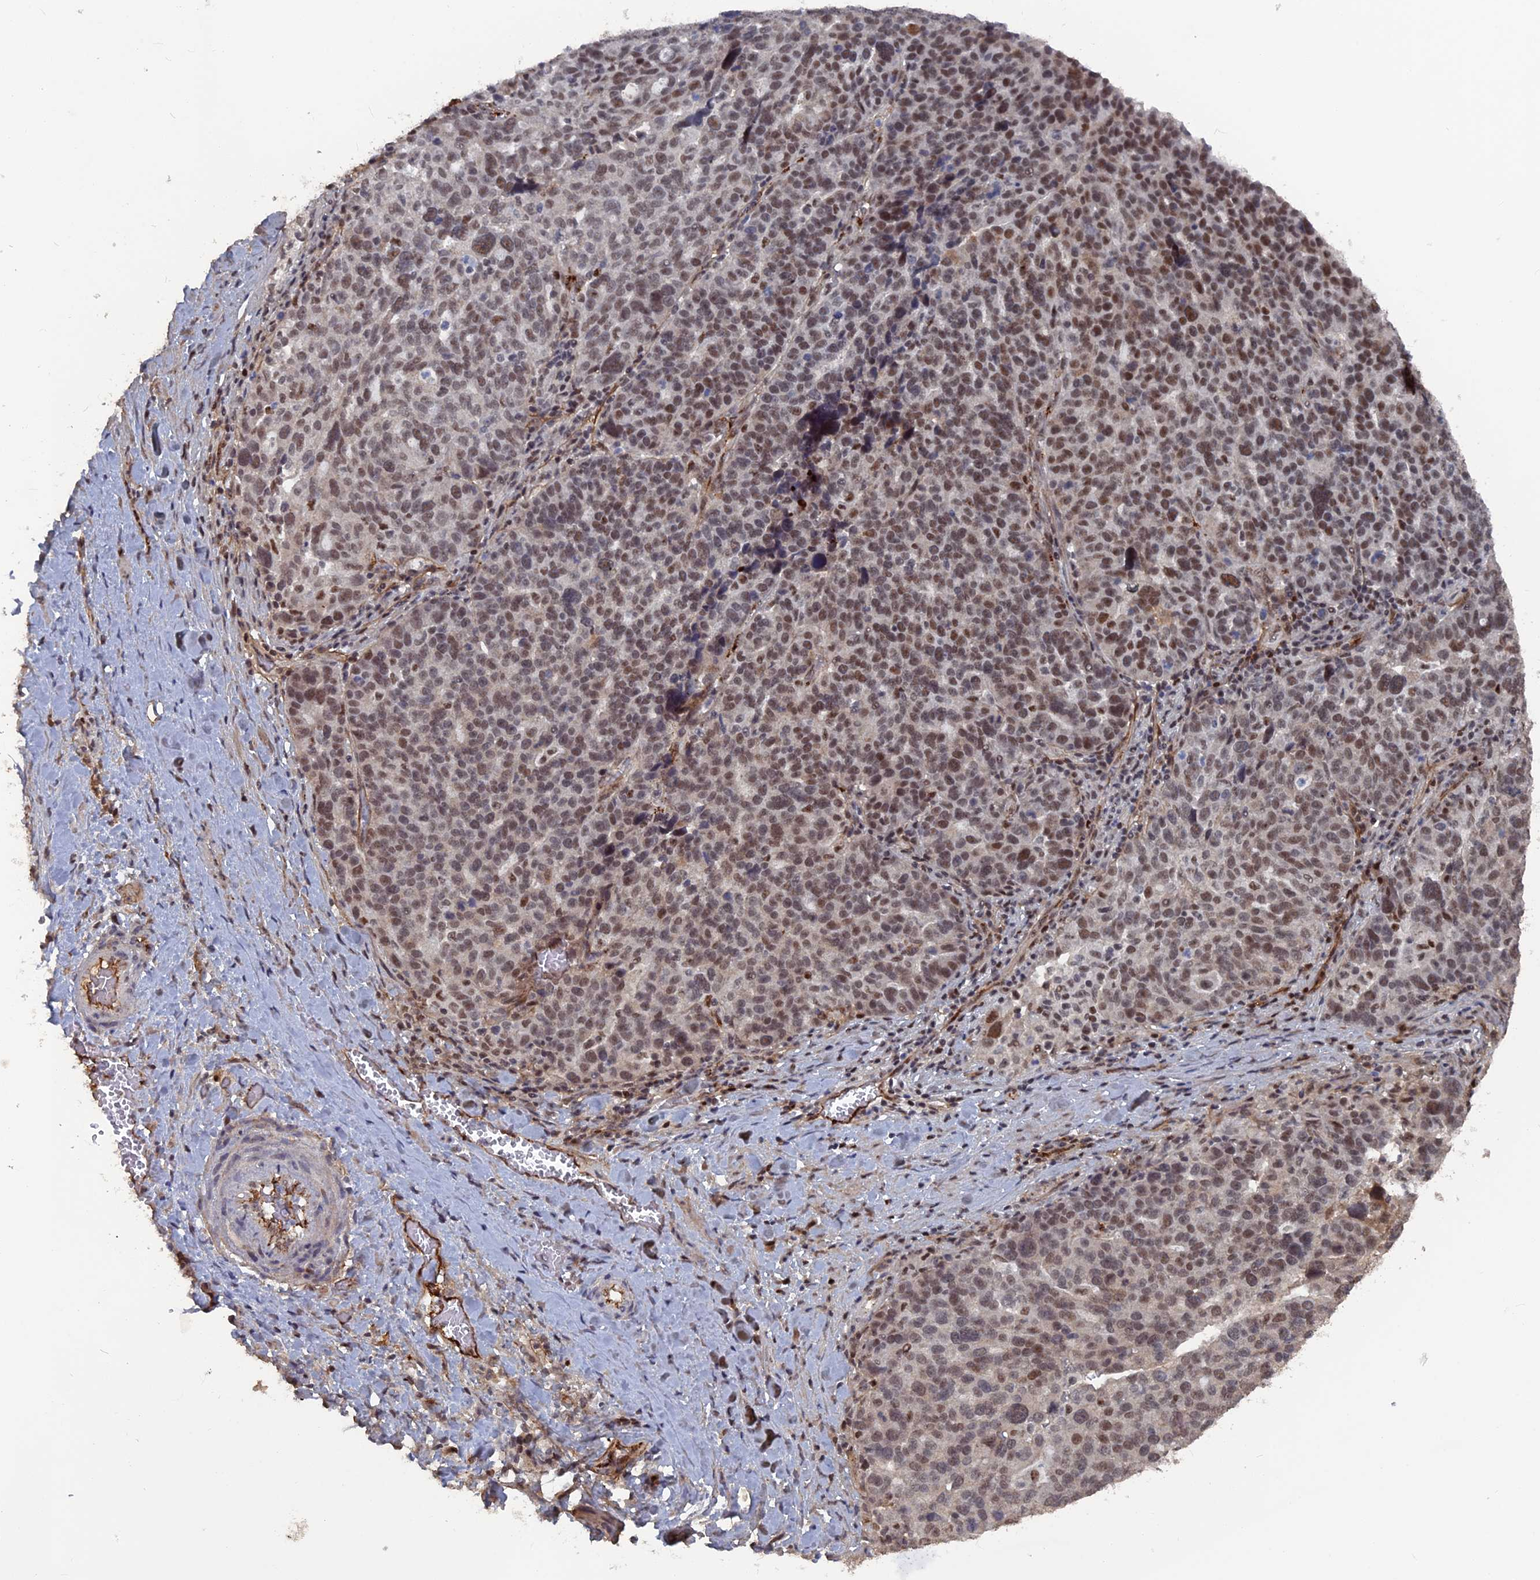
{"staining": {"intensity": "moderate", "quantity": ">75%", "location": "nuclear"}, "tissue": "ovarian cancer", "cell_type": "Tumor cells", "image_type": "cancer", "snomed": [{"axis": "morphology", "description": "Cystadenocarcinoma, serous, NOS"}, {"axis": "topography", "description": "Ovary"}], "caption": "This photomicrograph demonstrates immunohistochemistry staining of human serous cystadenocarcinoma (ovarian), with medium moderate nuclear staining in about >75% of tumor cells.", "gene": "SH3D21", "patient": {"sex": "female", "age": 59}}